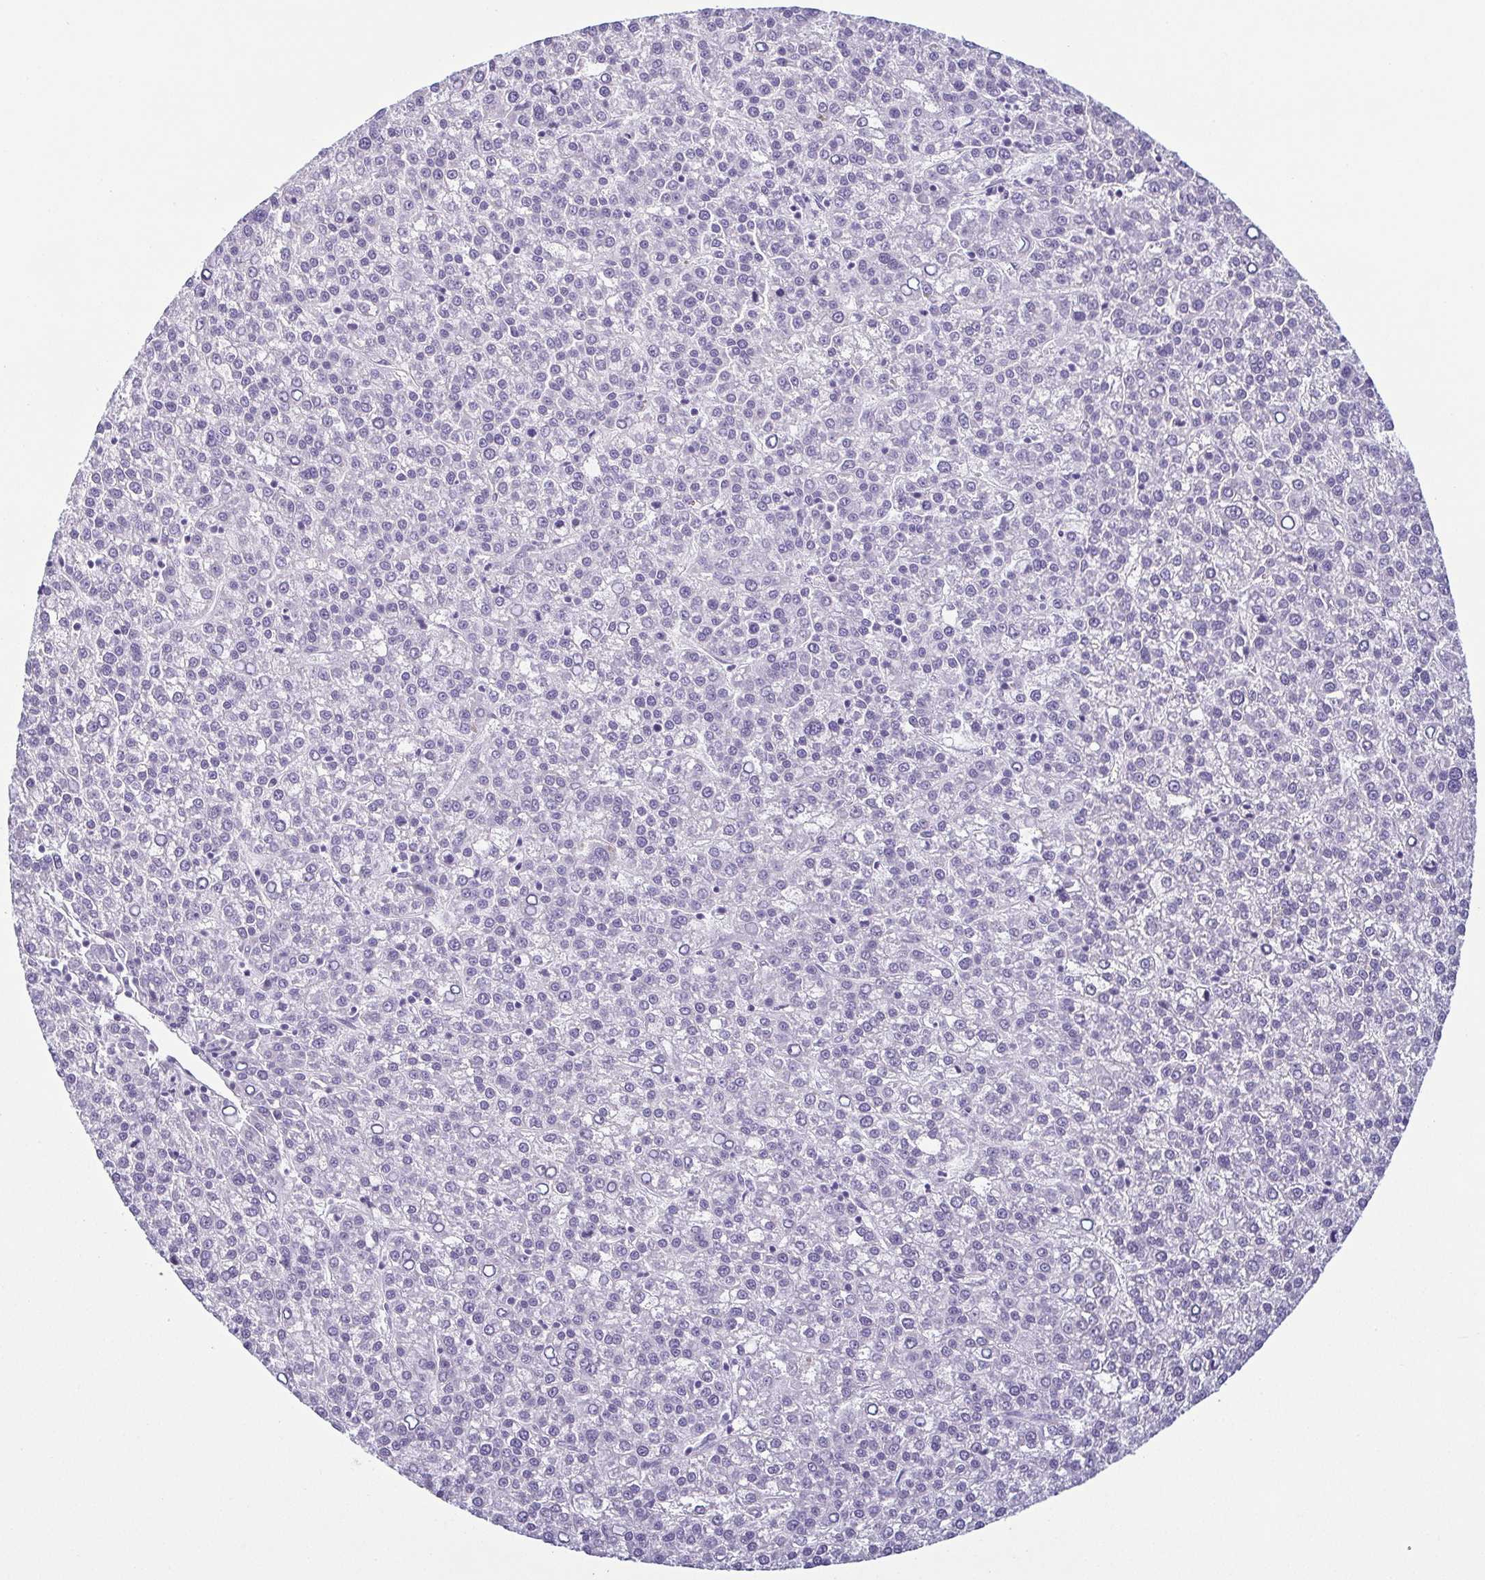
{"staining": {"intensity": "negative", "quantity": "none", "location": "none"}, "tissue": "liver cancer", "cell_type": "Tumor cells", "image_type": "cancer", "snomed": [{"axis": "morphology", "description": "Carcinoma, Hepatocellular, NOS"}, {"axis": "topography", "description": "Liver"}], "caption": "This is a photomicrograph of IHC staining of liver cancer, which shows no staining in tumor cells.", "gene": "KRT78", "patient": {"sex": "female", "age": 58}}